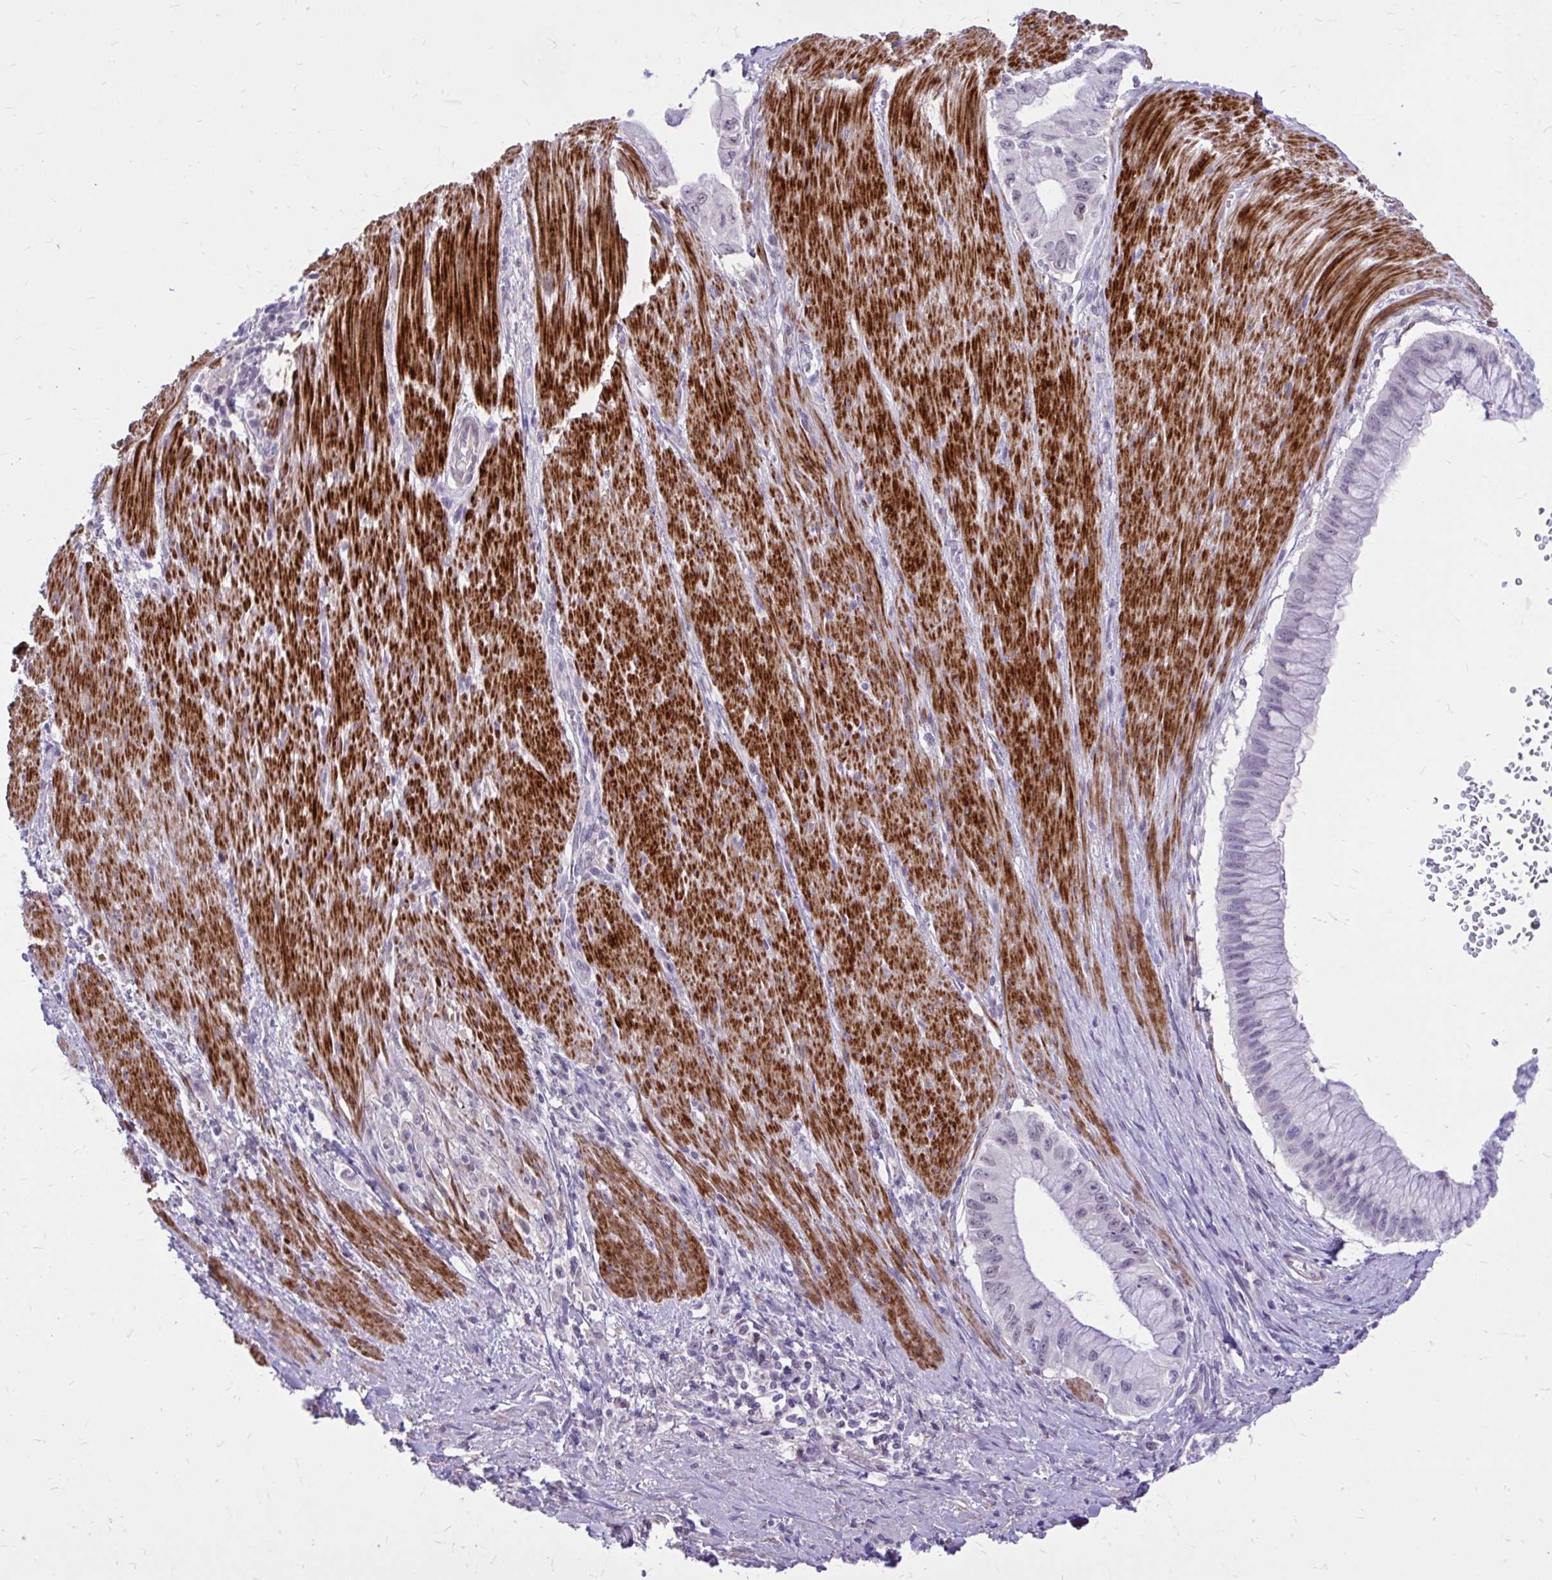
{"staining": {"intensity": "weak", "quantity": "25%-75%", "location": "nuclear"}, "tissue": "pancreatic cancer", "cell_type": "Tumor cells", "image_type": "cancer", "snomed": [{"axis": "morphology", "description": "Adenocarcinoma, NOS"}, {"axis": "topography", "description": "Pancreas"}], "caption": "Weak nuclear protein expression is identified in approximately 25%-75% of tumor cells in adenocarcinoma (pancreatic).", "gene": "ZBTB25", "patient": {"sex": "male", "age": 48}}